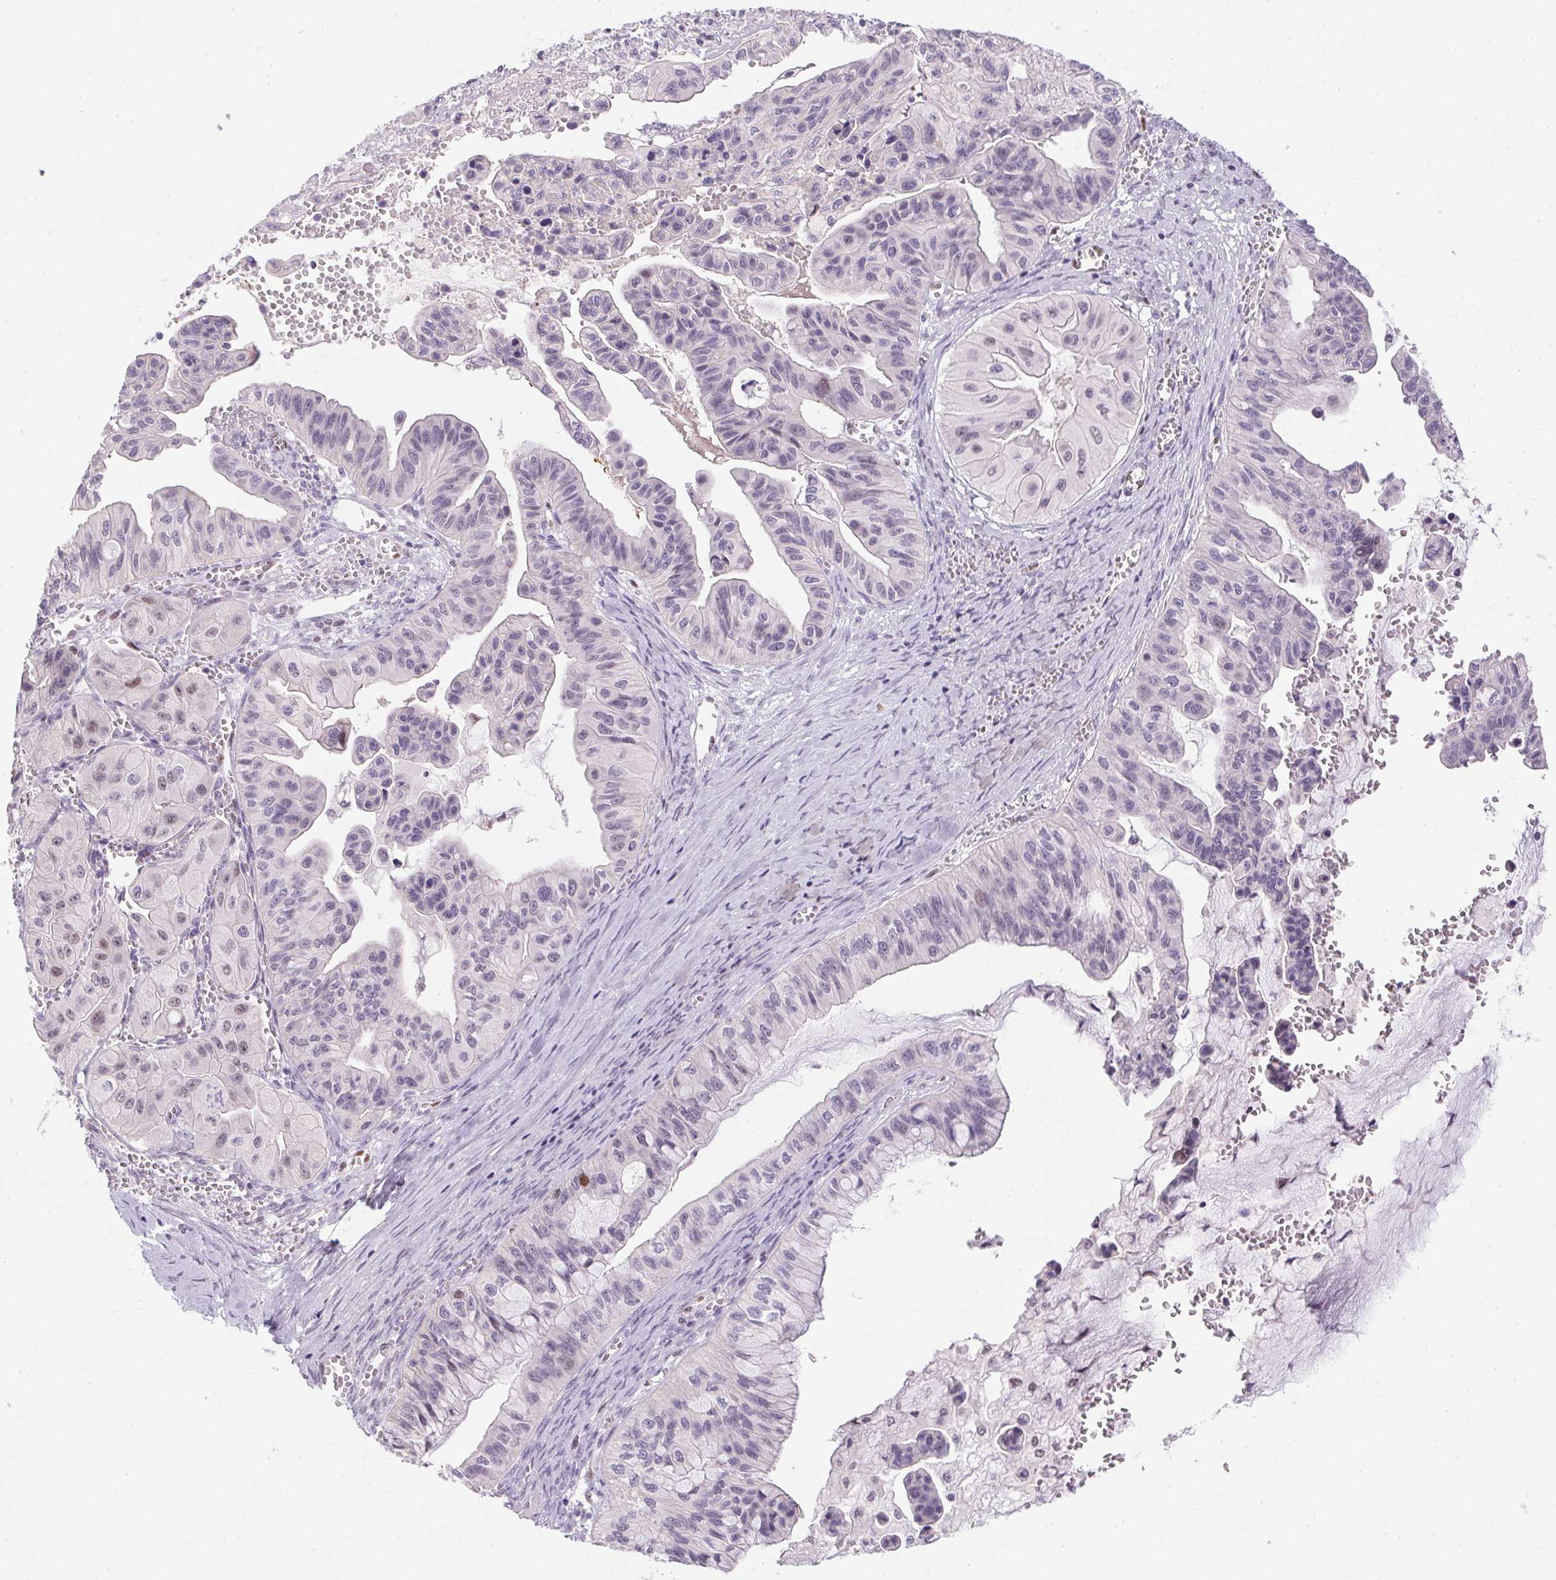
{"staining": {"intensity": "moderate", "quantity": "<25%", "location": "nuclear"}, "tissue": "ovarian cancer", "cell_type": "Tumor cells", "image_type": "cancer", "snomed": [{"axis": "morphology", "description": "Cystadenocarcinoma, mucinous, NOS"}, {"axis": "topography", "description": "Ovary"}], "caption": "Immunohistochemical staining of human ovarian cancer (mucinous cystadenocarcinoma) demonstrates low levels of moderate nuclear expression in about <25% of tumor cells. (Brightfield microscopy of DAB IHC at high magnification).", "gene": "SP9", "patient": {"sex": "female", "age": 72}}